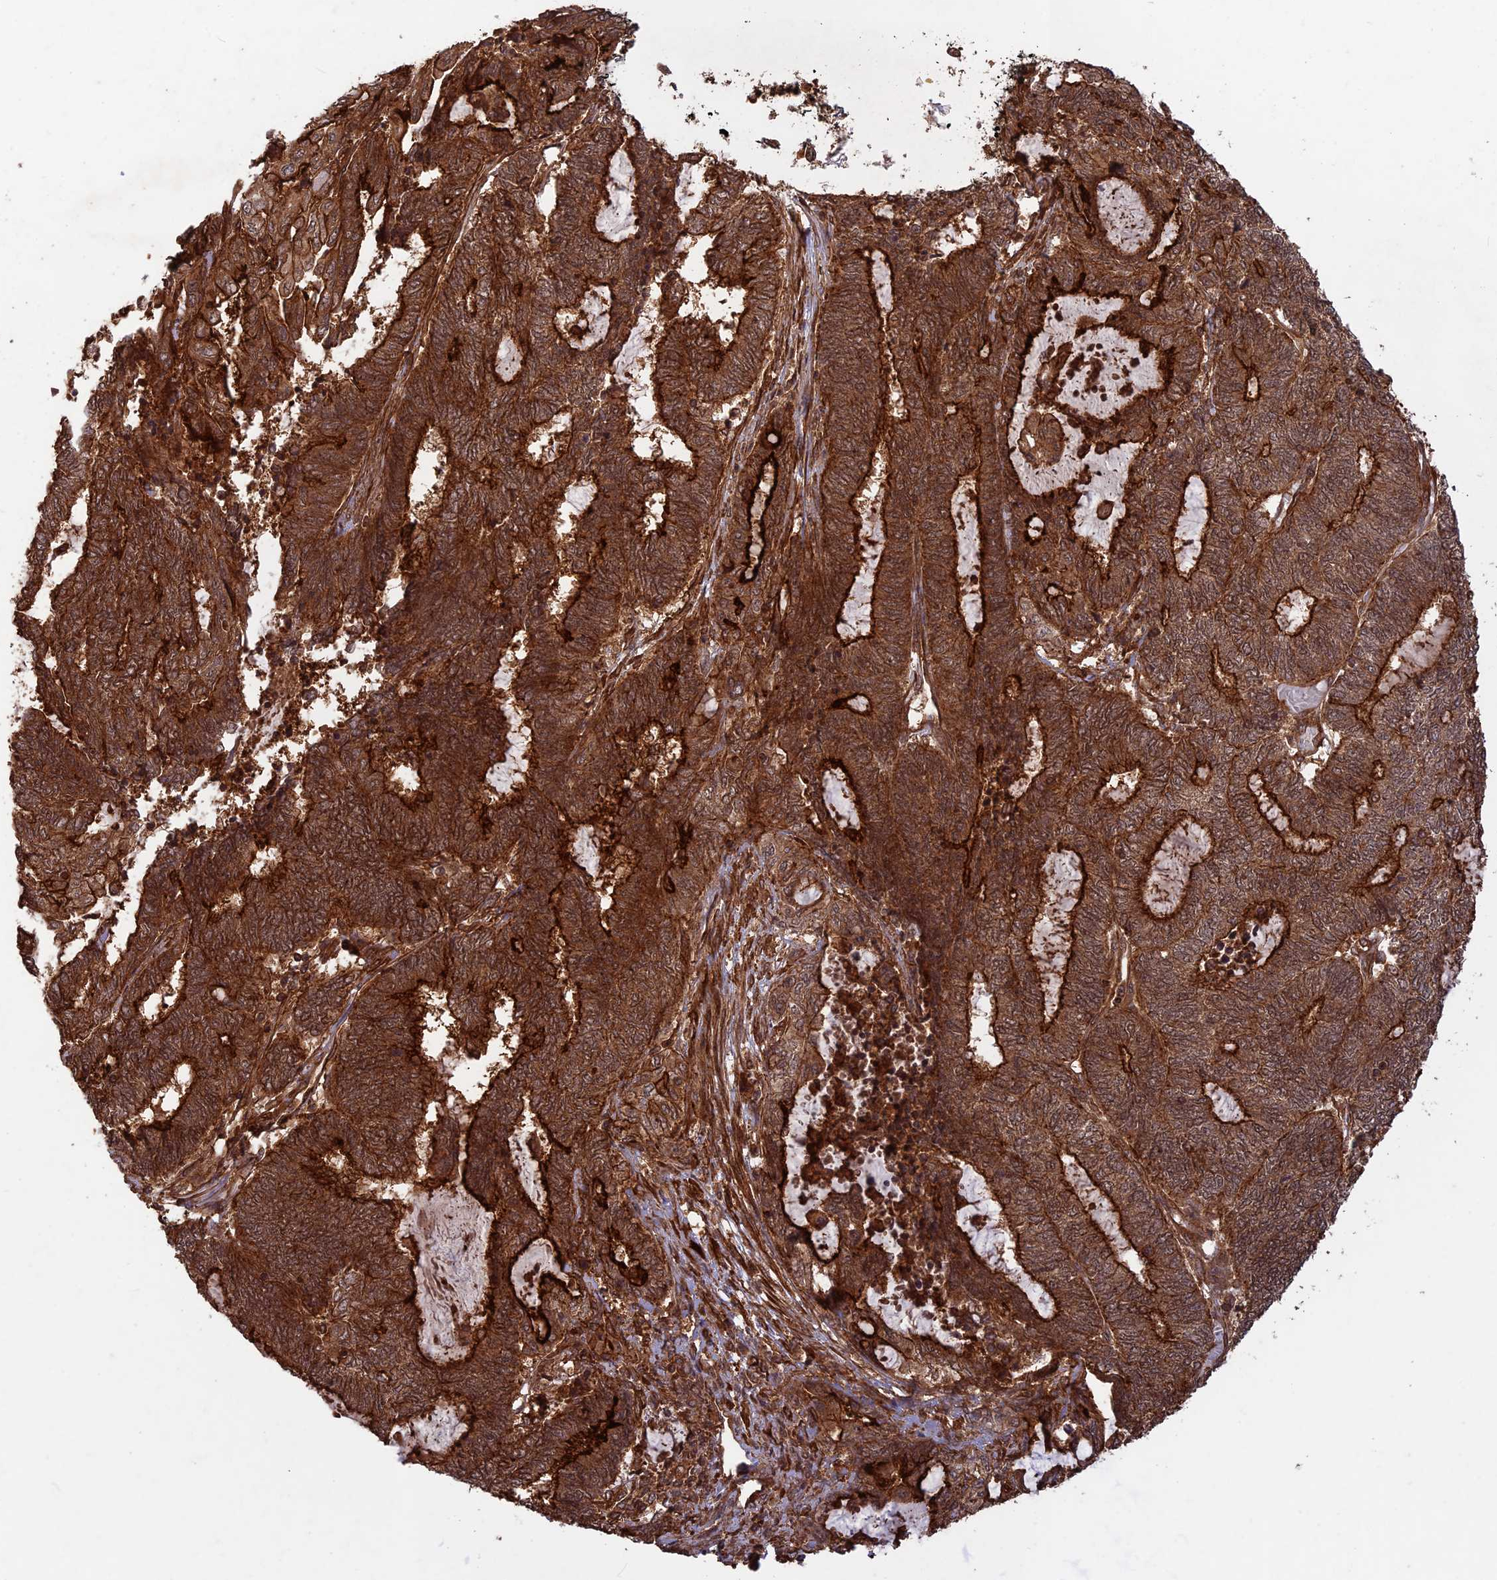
{"staining": {"intensity": "strong", "quantity": ">75%", "location": "cytoplasmic/membranous"}, "tissue": "endometrial cancer", "cell_type": "Tumor cells", "image_type": "cancer", "snomed": [{"axis": "morphology", "description": "Adenocarcinoma, NOS"}, {"axis": "topography", "description": "Uterus"}, {"axis": "topography", "description": "Endometrium"}], "caption": "Immunohistochemistry (IHC) staining of endometrial cancer (adenocarcinoma), which shows high levels of strong cytoplasmic/membranous expression in about >75% of tumor cells indicating strong cytoplasmic/membranous protein positivity. The staining was performed using DAB (3,3'-diaminobenzidine) (brown) for protein detection and nuclei were counterstained in hematoxylin (blue).", "gene": "CCDC174", "patient": {"sex": "female", "age": 70}}